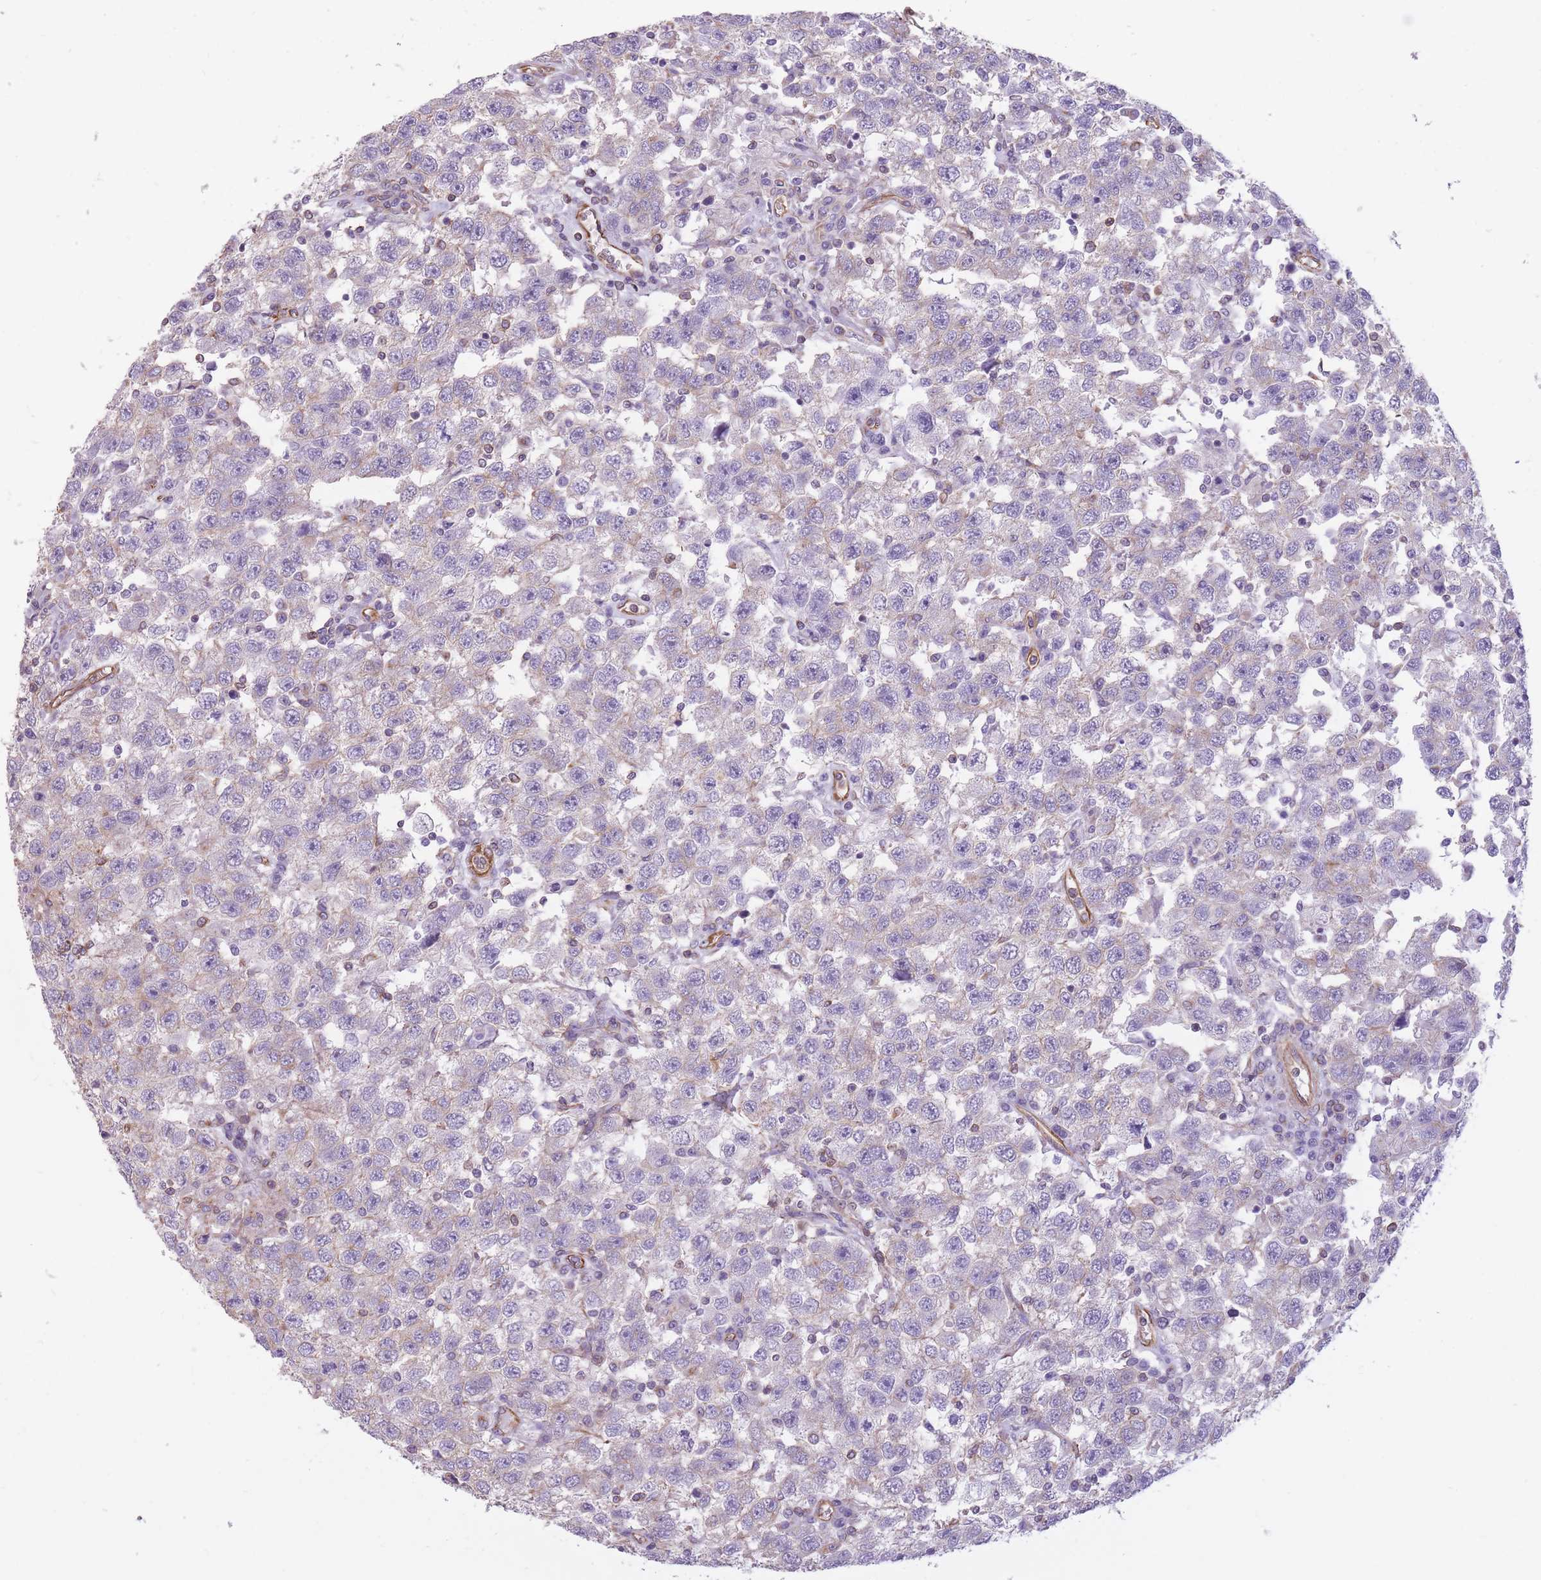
{"staining": {"intensity": "negative", "quantity": "none", "location": "none"}, "tissue": "testis cancer", "cell_type": "Tumor cells", "image_type": "cancer", "snomed": [{"axis": "morphology", "description": "Seminoma, NOS"}, {"axis": "topography", "description": "Testis"}], "caption": "Tumor cells are negative for brown protein staining in testis seminoma.", "gene": "ADD1", "patient": {"sex": "male", "age": 41}}